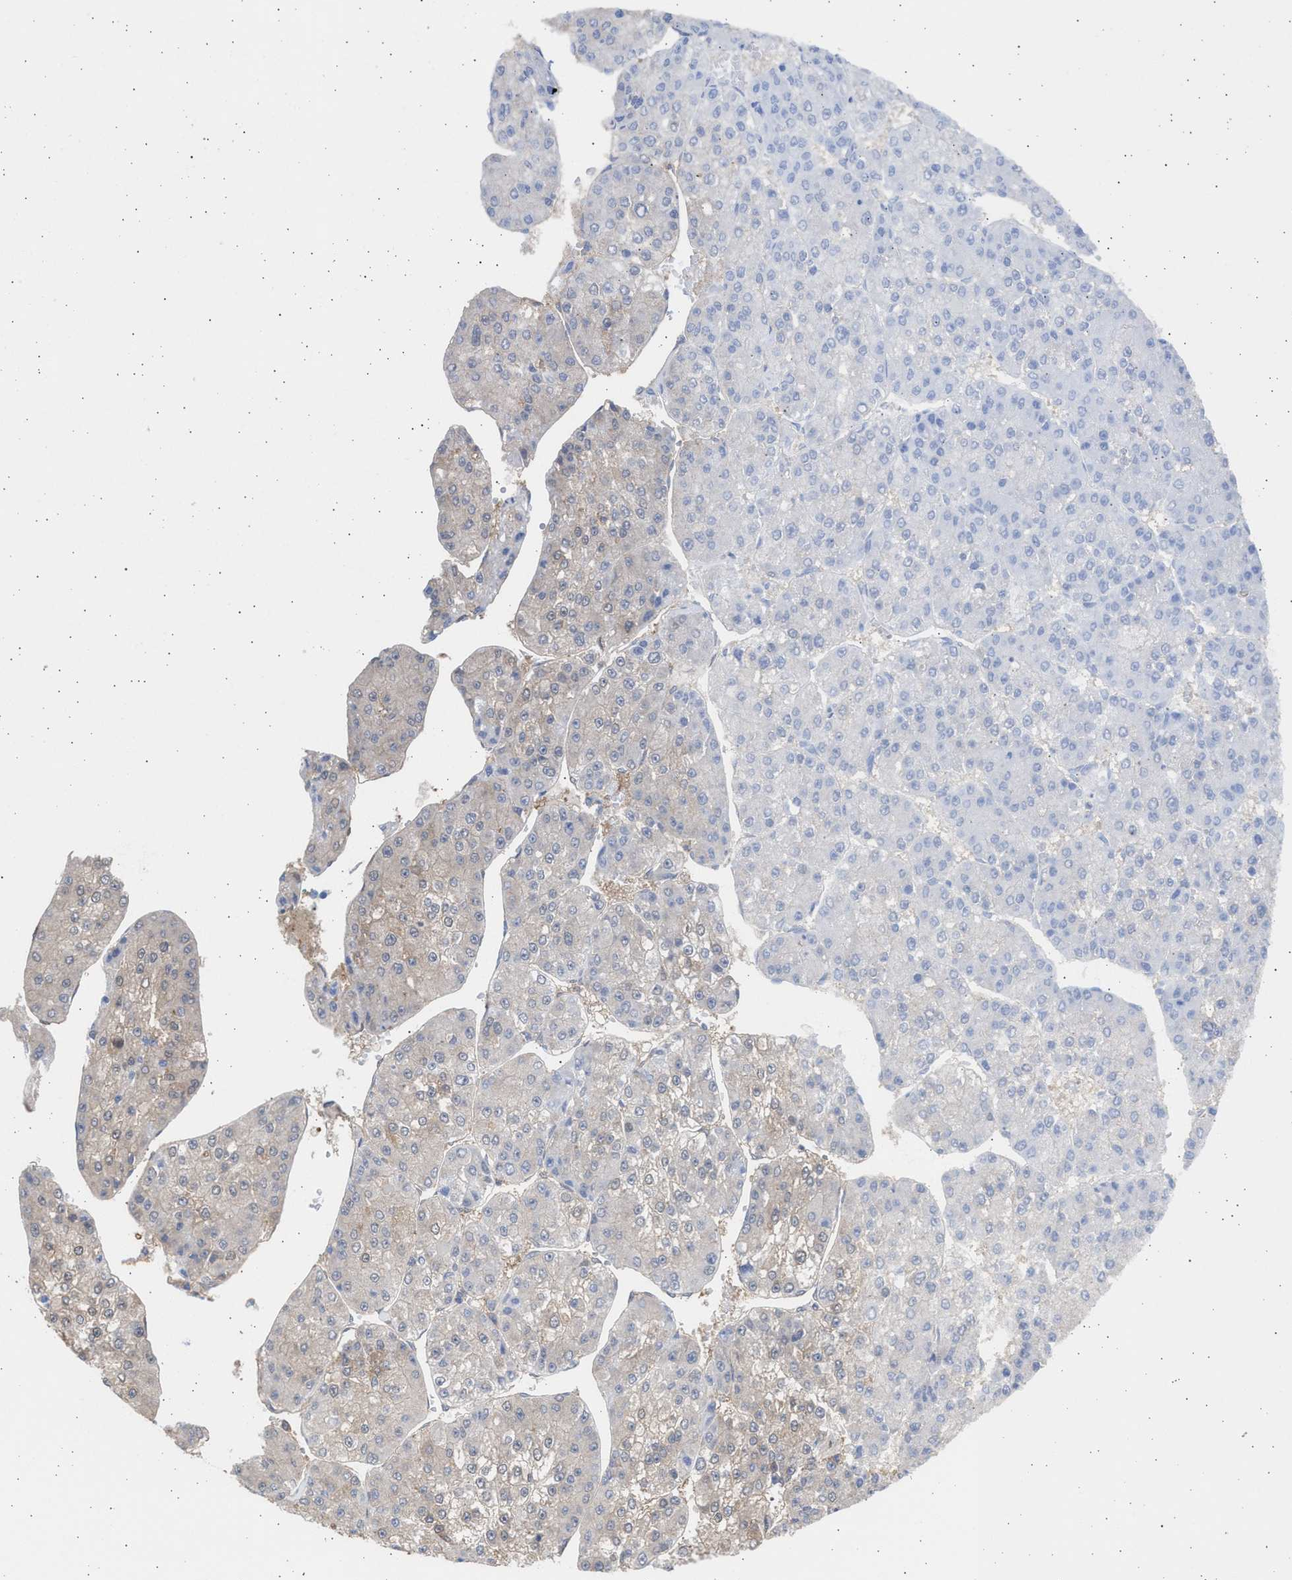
{"staining": {"intensity": "weak", "quantity": "25%-75%", "location": "cytoplasmic/membranous"}, "tissue": "liver cancer", "cell_type": "Tumor cells", "image_type": "cancer", "snomed": [{"axis": "morphology", "description": "Carcinoma, Hepatocellular, NOS"}, {"axis": "topography", "description": "Liver"}], "caption": "Immunohistochemical staining of liver hepatocellular carcinoma reveals low levels of weak cytoplasmic/membranous protein positivity in approximately 25%-75% of tumor cells.", "gene": "ALDOC", "patient": {"sex": "female", "age": 73}}